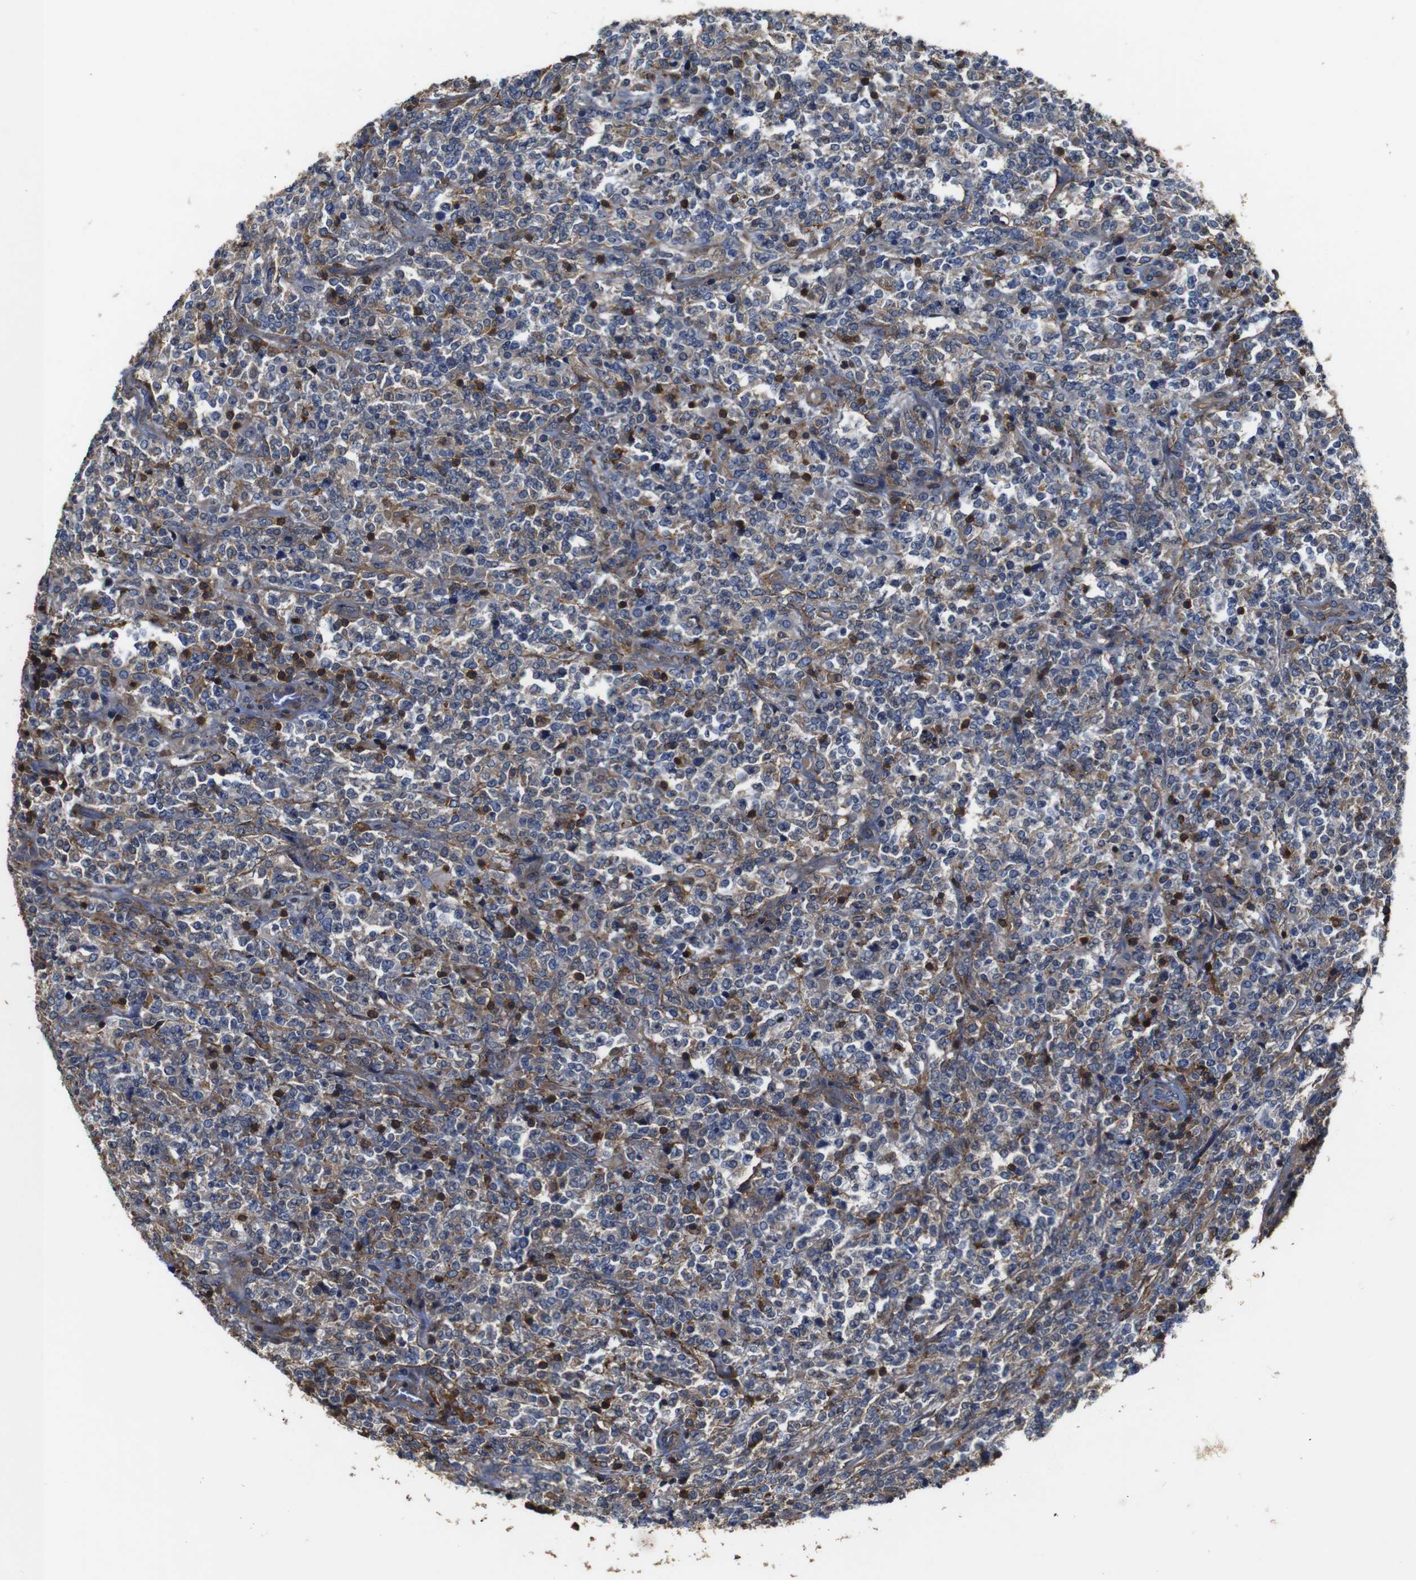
{"staining": {"intensity": "strong", "quantity": "25%-75%", "location": "cytoplasmic/membranous,nuclear"}, "tissue": "lymphoma", "cell_type": "Tumor cells", "image_type": "cancer", "snomed": [{"axis": "morphology", "description": "Malignant lymphoma, non-Hodgkin's type, High grade"}, {"axis": "topography", "description": "Soft tissue"}], "caption": "Protein analysis of lymphoma tissue displays strong cytoplasmic/membranous and nuclear positivity in about 25%-75% of tumor cells.", "gene": "PI4KA", "patient": {"sex": "male", "age": 18}}